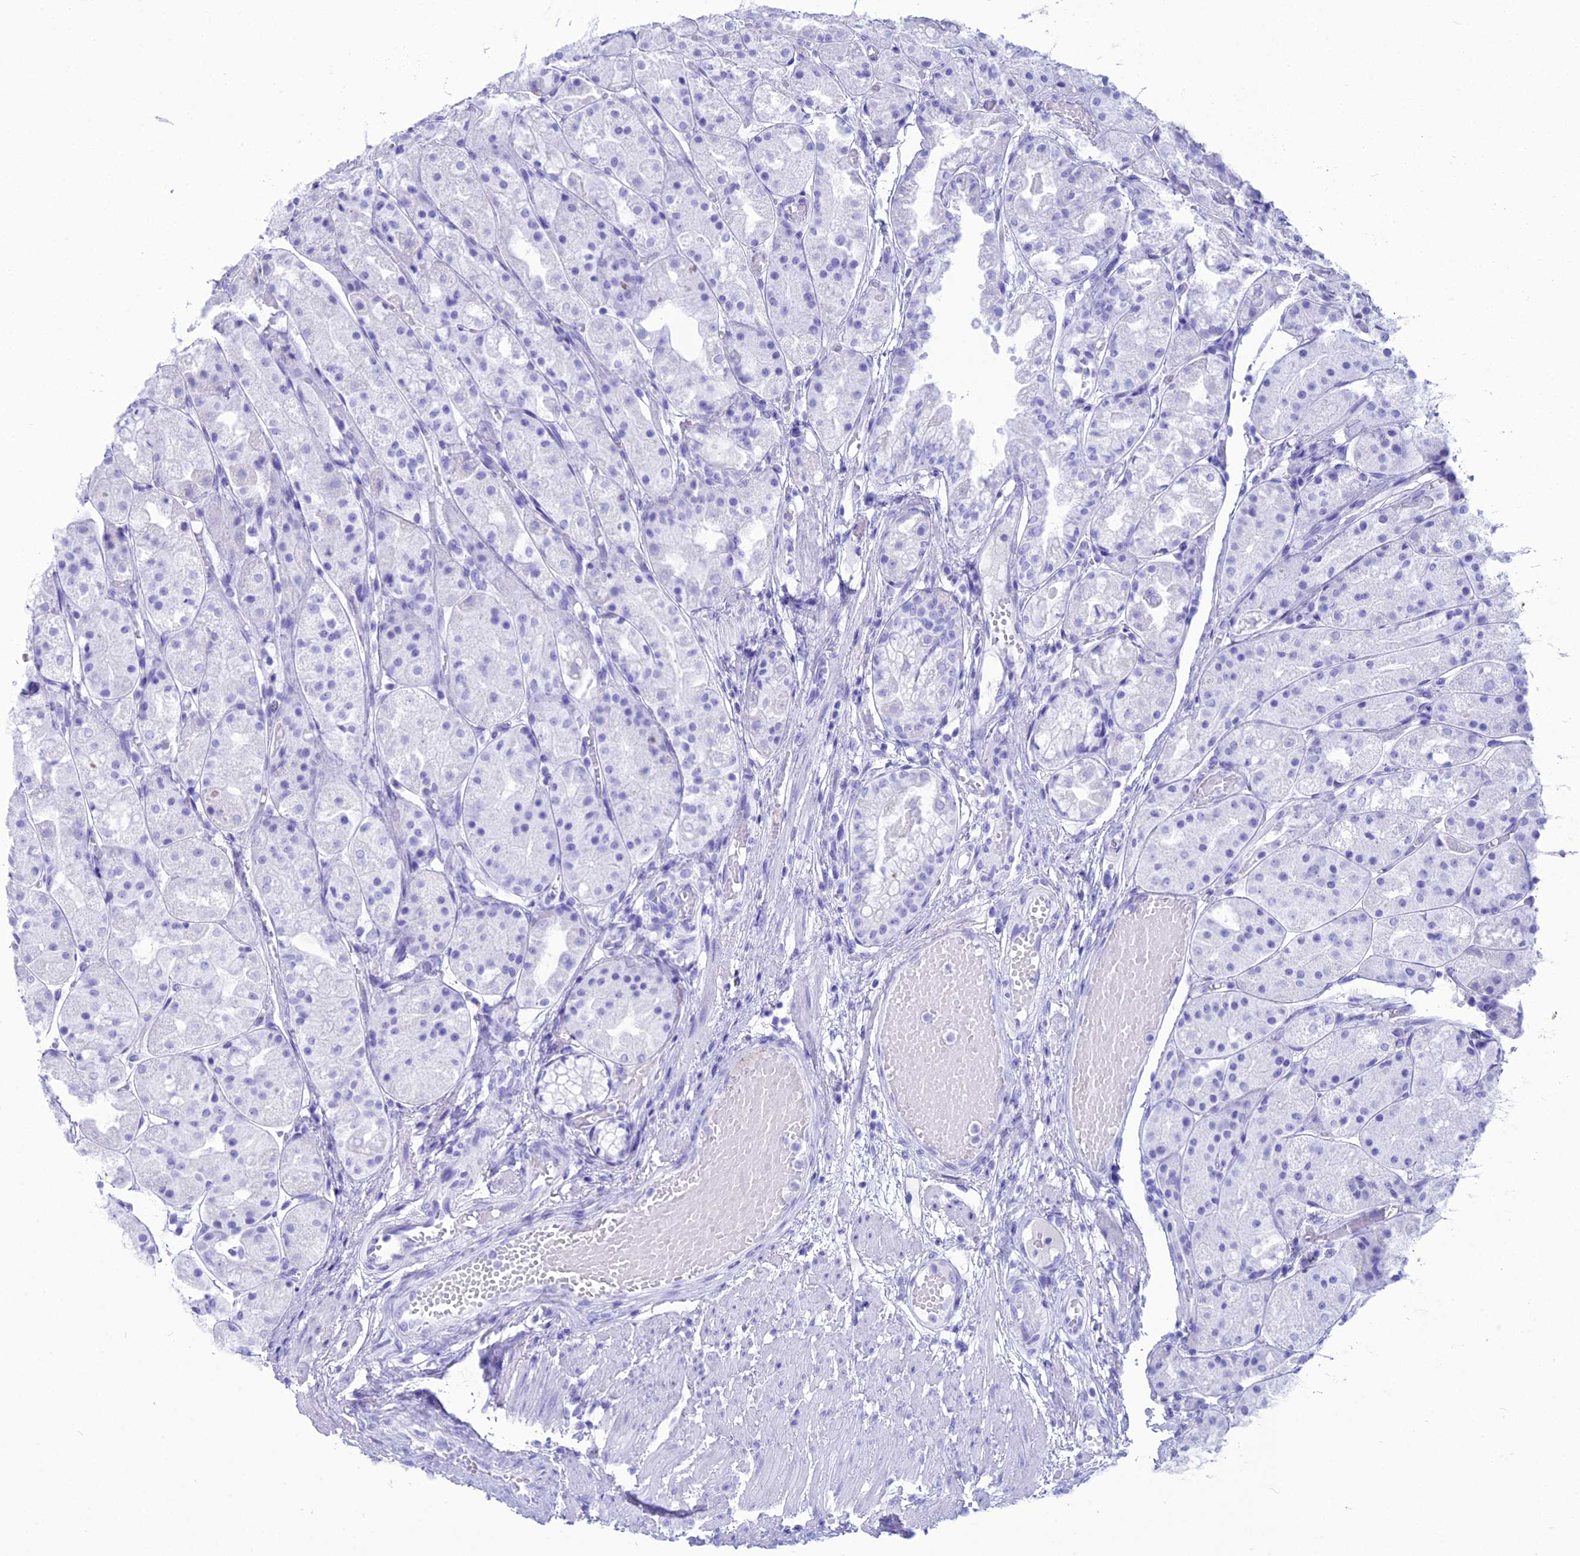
{"staining": {"intensity": "negative", "quantity": "none", "location": "none"}, "tissue": "stomach", "cell_type": "Glandular cells", "image_type": "normal", "snomed": [{"axis": "morphology", "description": "Normal tissue, NOS"}, {"axis": "topography", "description": "Stomach, upper"}], "caption": "Glandular cells show no significant positivity in normal stomach. The staining is performed using DAB (3,3'-diaminobenzidine) brown chromogen with nuclei counter-stained in using hematoxylin.", "gene": "PNMA5", "patient": {"sex": "male", "age": 72}}